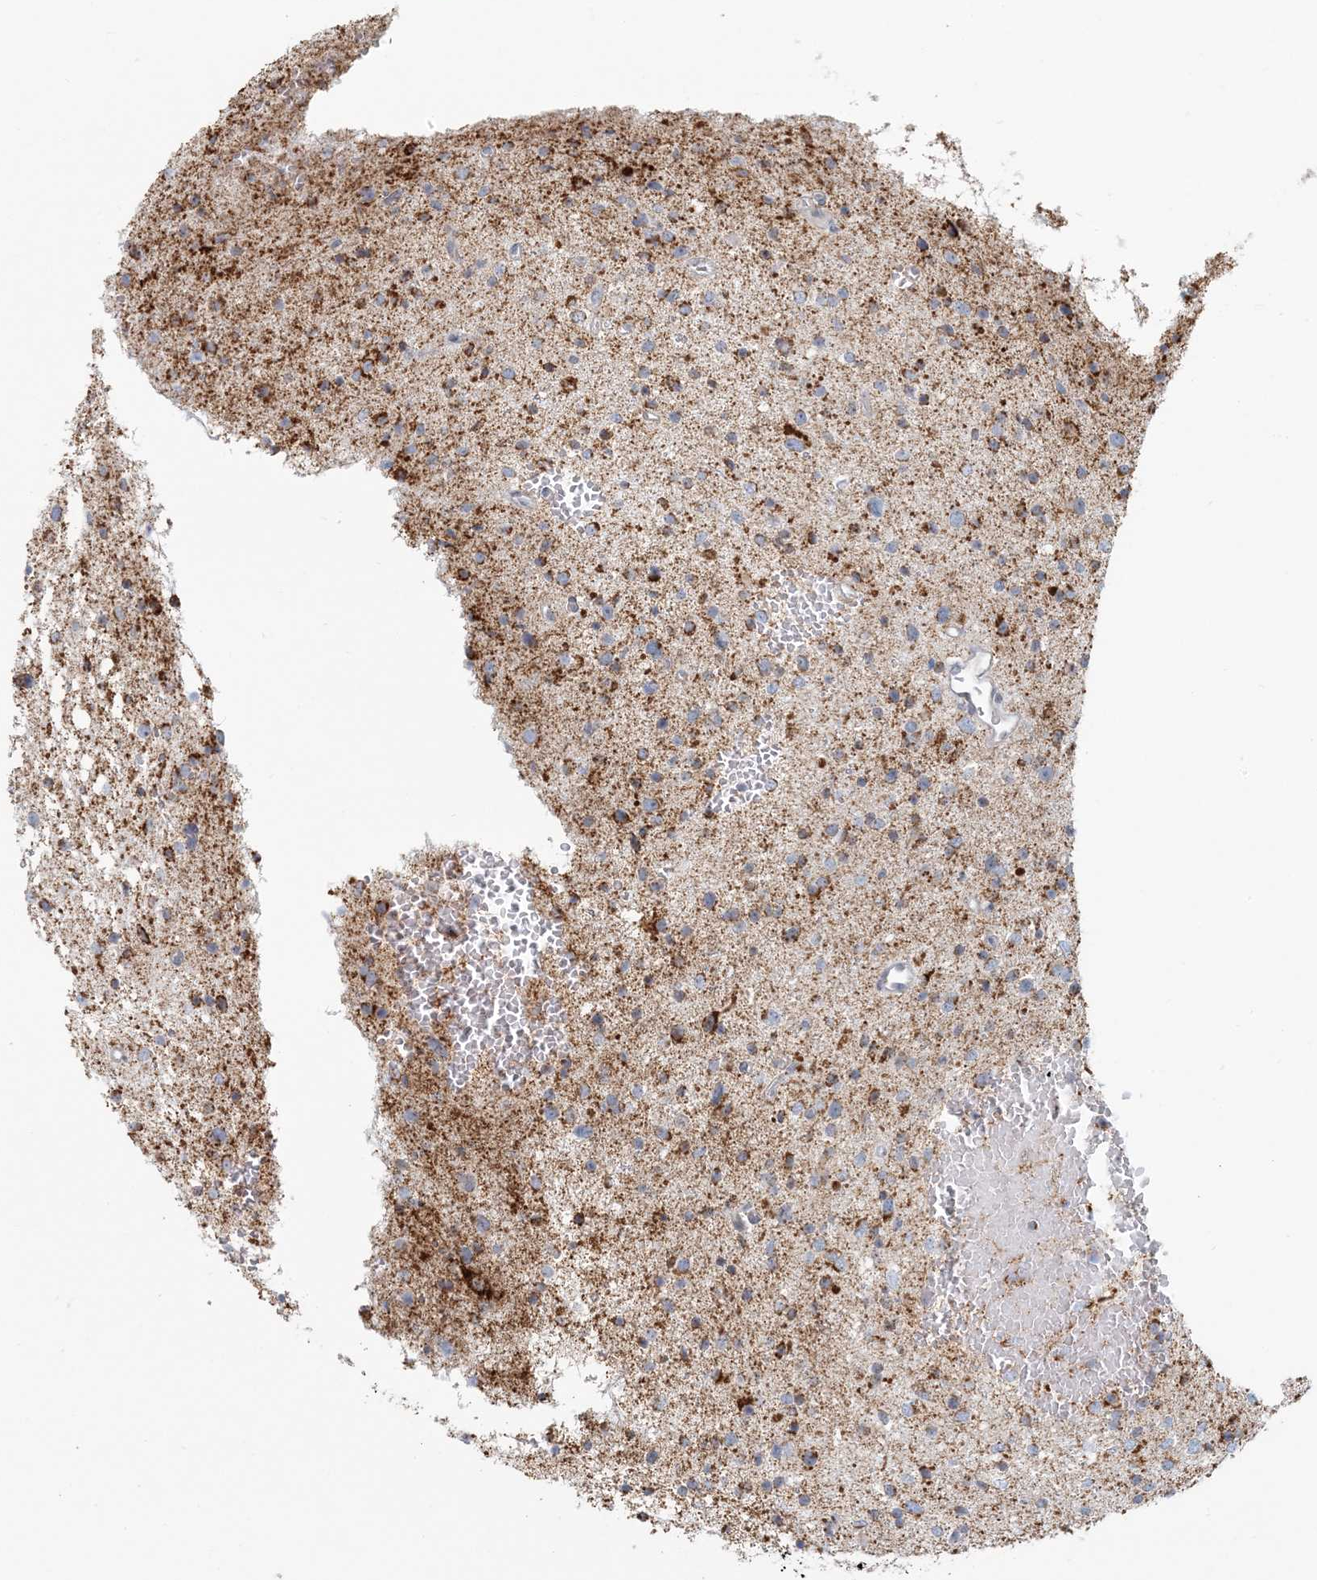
{"staining": {"intensity": "strong", "quantity": "25%-75%", "location": "cytoplasmic/membranous"}, "tissue": "glioma", "cell_type": "Tumor cells", "image_type": "cancer", "snomed": [{"axis": "morphology", "description": "Glioma, malignant, Low grade"}, {"axis": "topography", "description": "Brain"}], "caption": "IHC of glioma shows high levels of strong cytoplasmic/membranous staining in approximately 25%-75% of tumor cells.", "gene": "BDH1", "patient": {"sex": "female", "age": 37}}